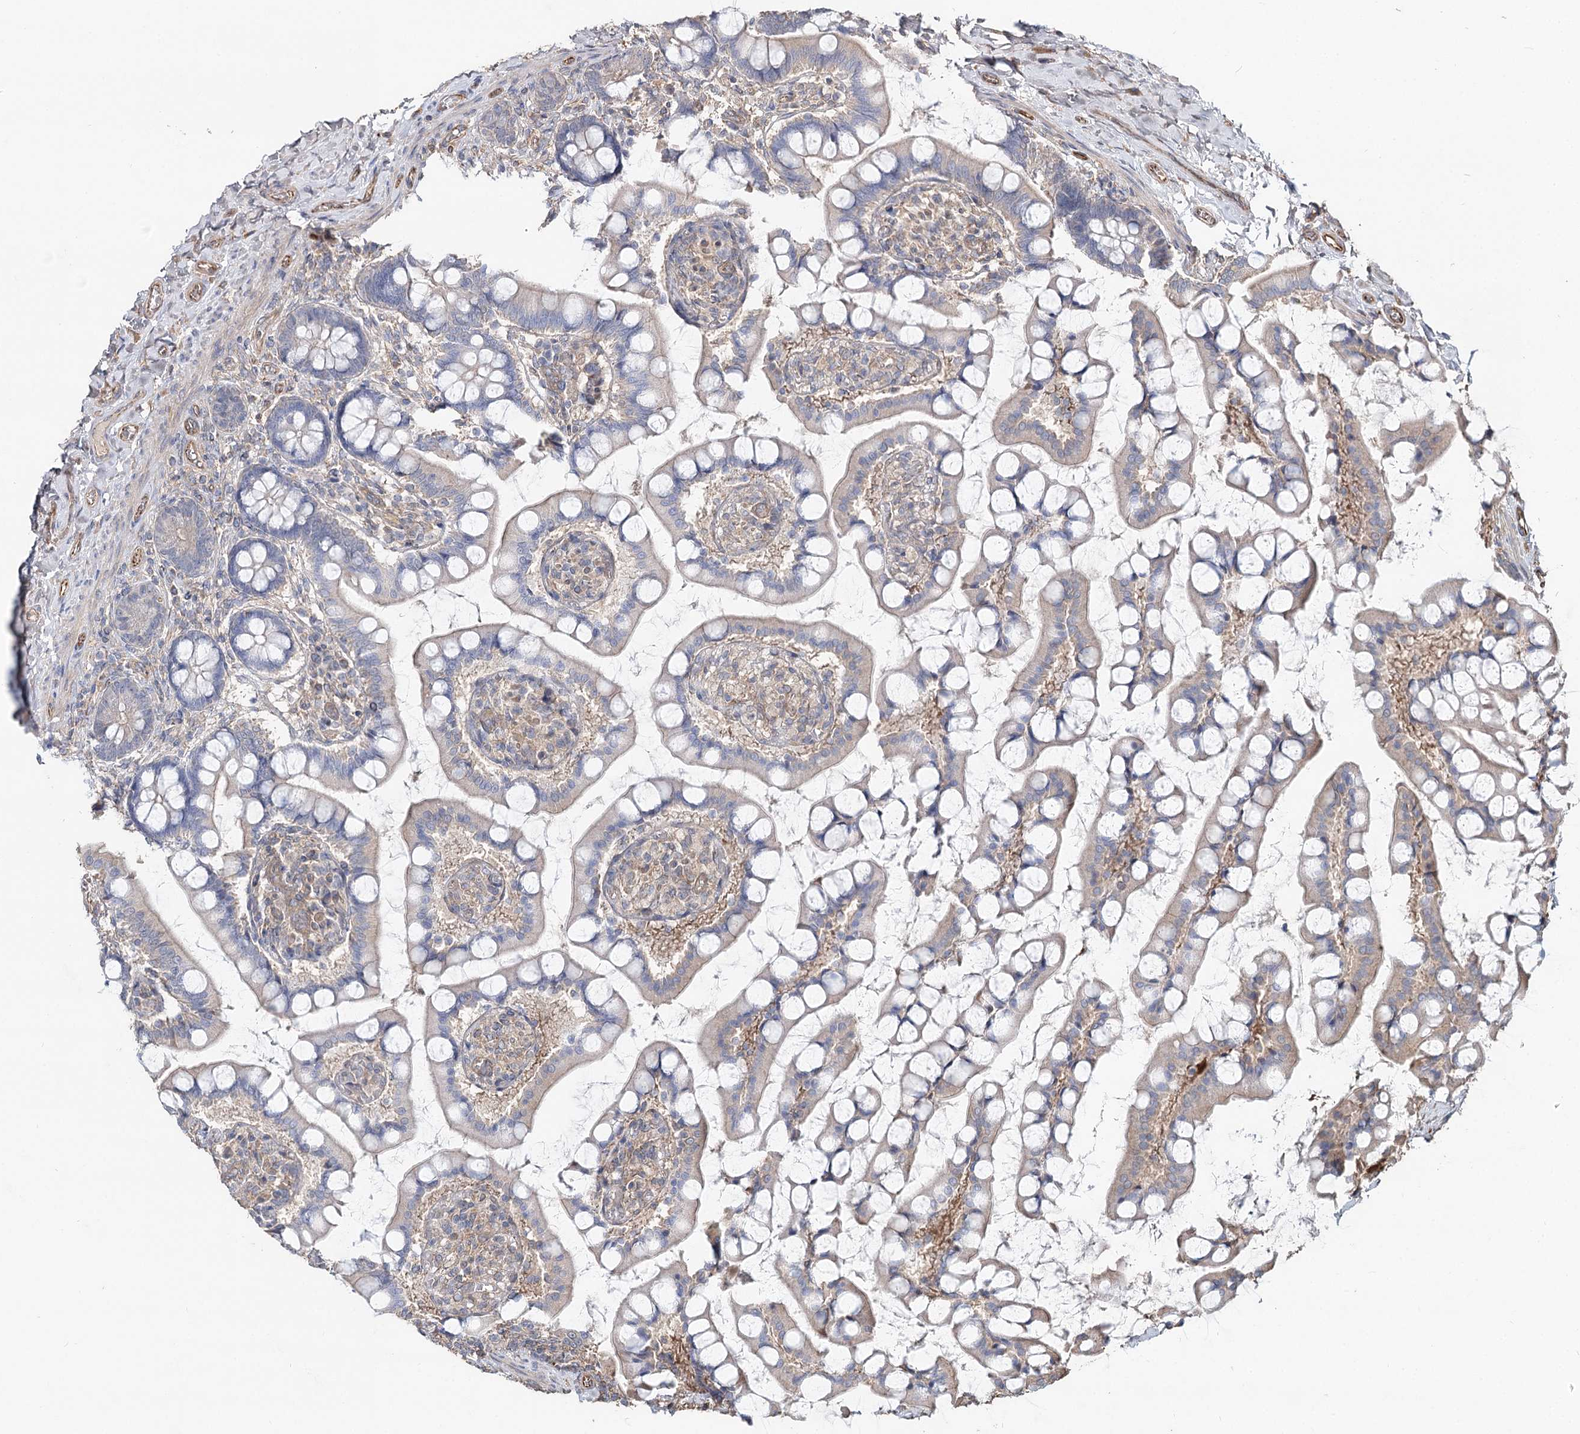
{"staining": {"intensity": "weak", "quantity": "25%-75%", "location": "cytoplasmic/membranous"}, "tissue": "small intestine", "cell_type": "Glandular cells", "image_type": "normal", "snomed": [{"axis": "morphology", "description": "Normal tissue, NOS"}, {"axis": "topography", "description": "Small intestine"}], "caption": "DAB immunohistochemical staining of normal small intestine shows weak cytoplasmic/membranous protein staining in approximately 25%-75% of glandular cells.", "gene": "SPART", "patient": {"sex": "male", "age": 52}}